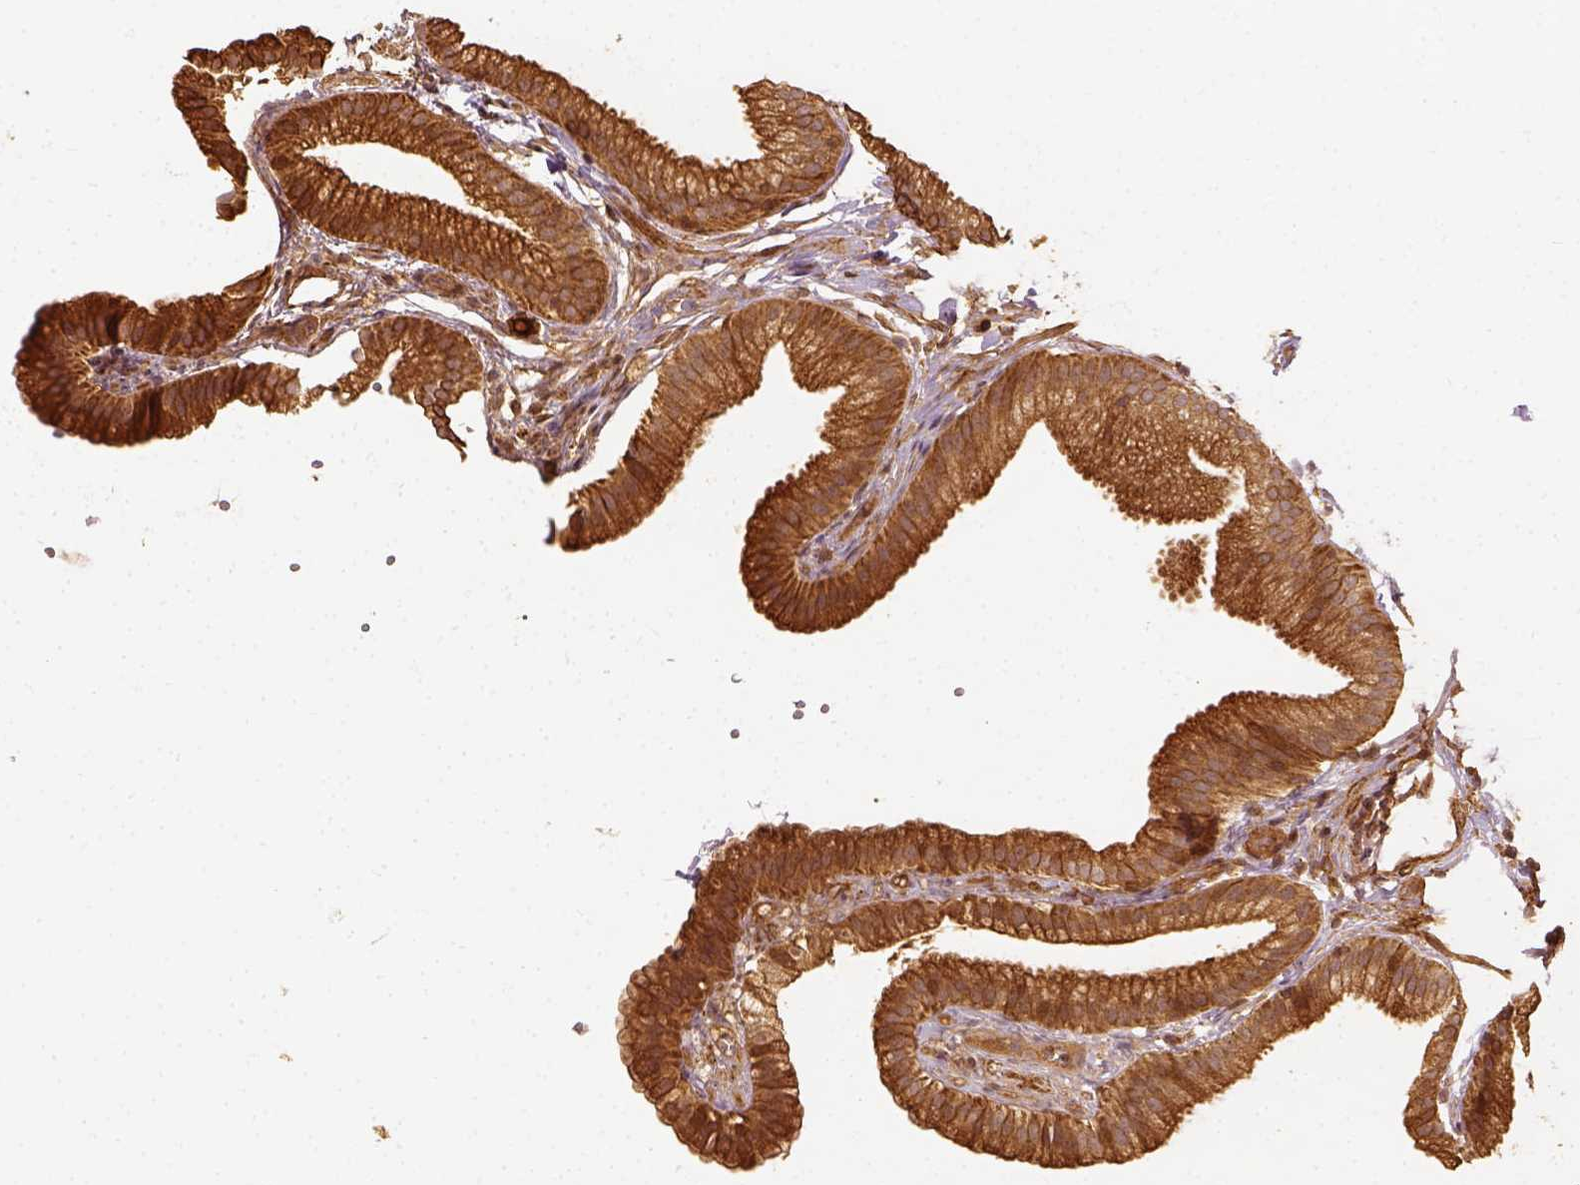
{"staining": {"intensity": "strong", "quantity": ">75%", "location": "cytoplasmic/membranous"}, "tissue": "gallbladder", "cell_type": "Glandular cells", "image_type": "normal", "snomed": [{"axis": "morphology", "description": "Normal tissue, NOS"}, {"axis": "topography", "description": "Gallbladder"}], "caption": "Immunohistochemistry of benign human gallbladder displays high levels of strong cytoplasmic/membranous staining in about >75% of glandular cells. The staining was performed using DAB (3,3'-diaminobenzidine), with brown indicating positive protein expression. Nuclei are stained blue with hematoxylin.", "gene": "VEGFA", "patient": {"sex": "female", "age": 63}}